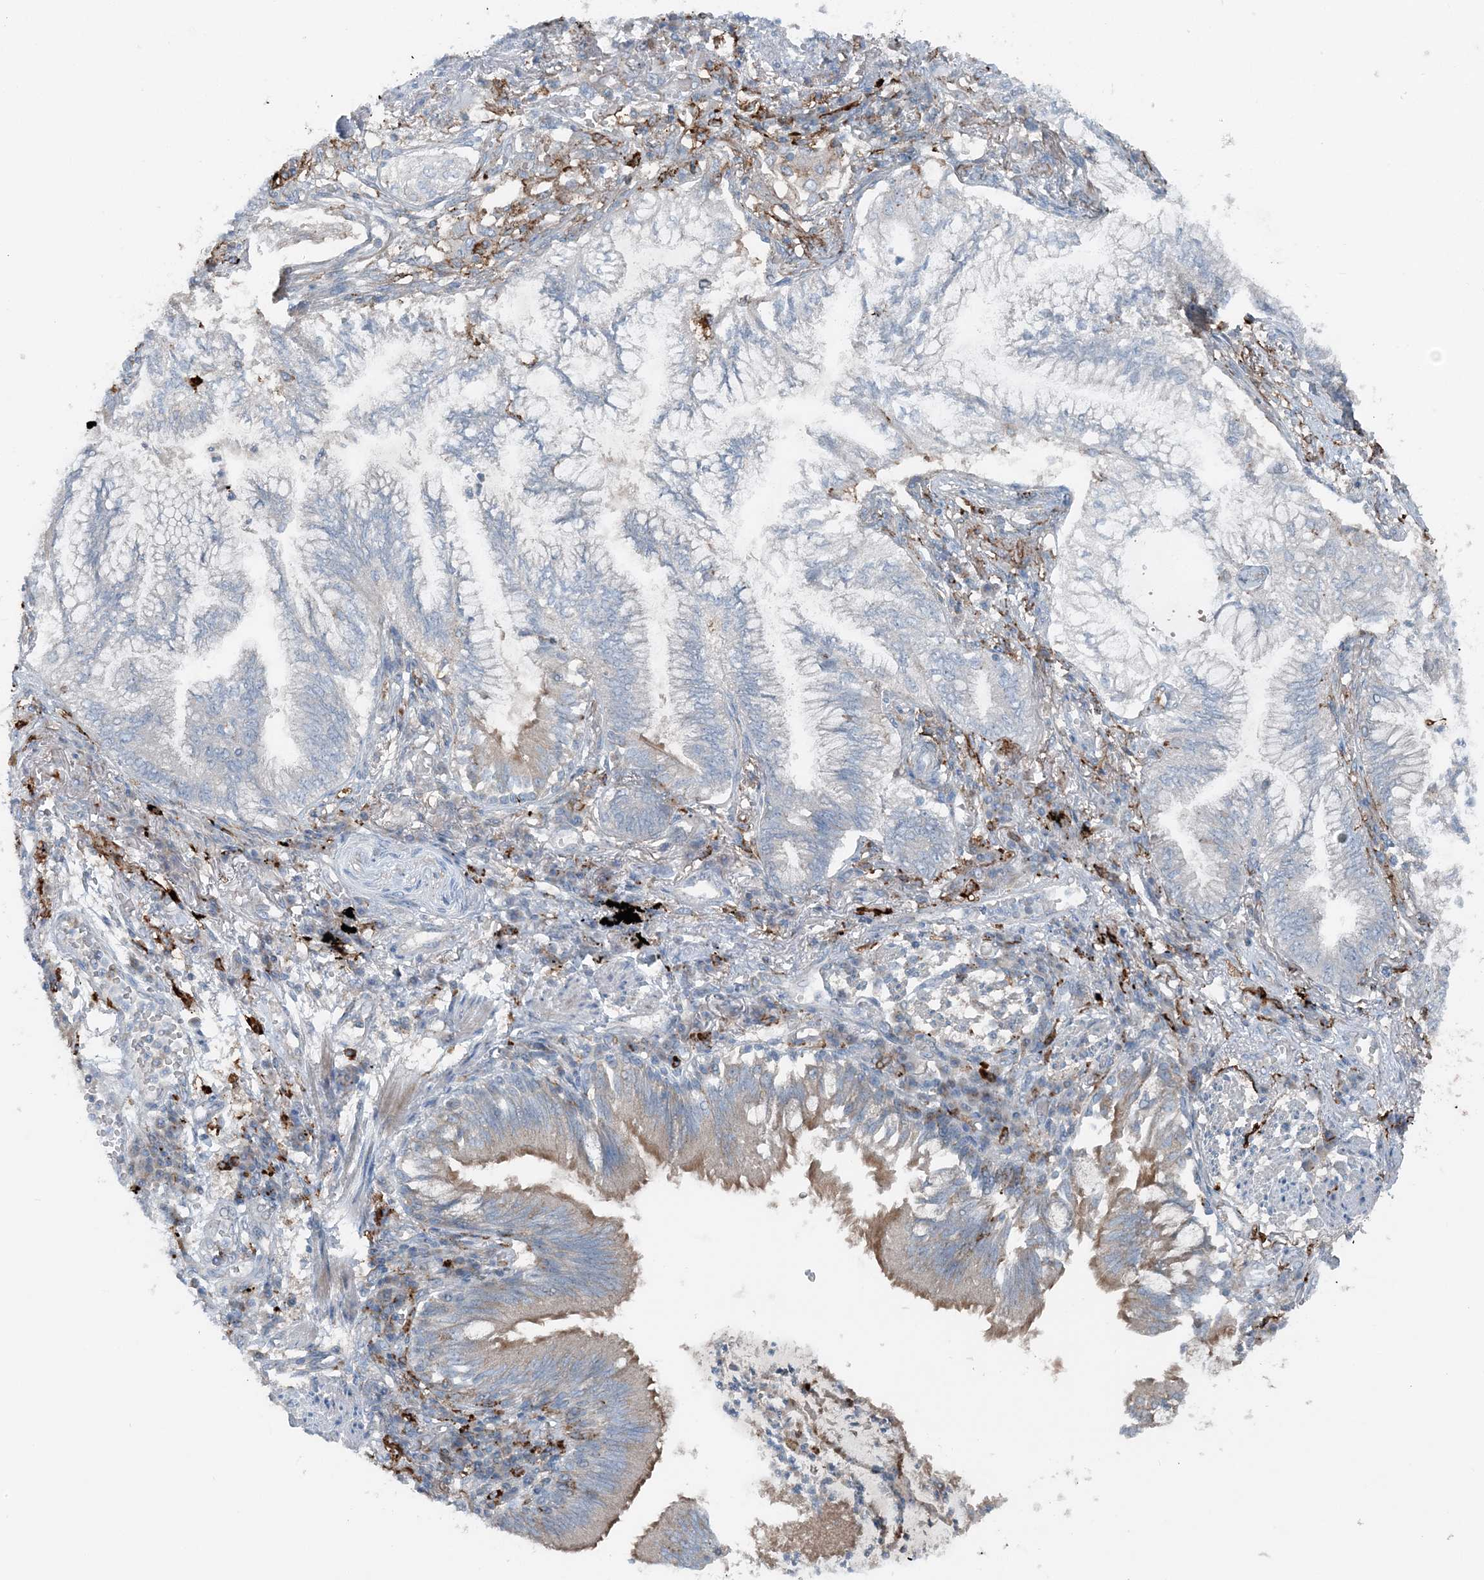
{"staining": {"intensity": "negative", "quantity": "none", "location": "none"}, "tissue": "lung cancer", "cell_type": "Tumor cells", "image_type": "cancer", "snomed": [{"axis": "morphology", "description": "Adenocarcinoma, NOS"}, {"axis": "topography", "description": "Lung"}], "caption": "A photomicrograph of human adenocarcinoma (lung) is negative for staining in tumor cells.", "gene": "KY", "patient": {"sex": "female", "age": 70}}